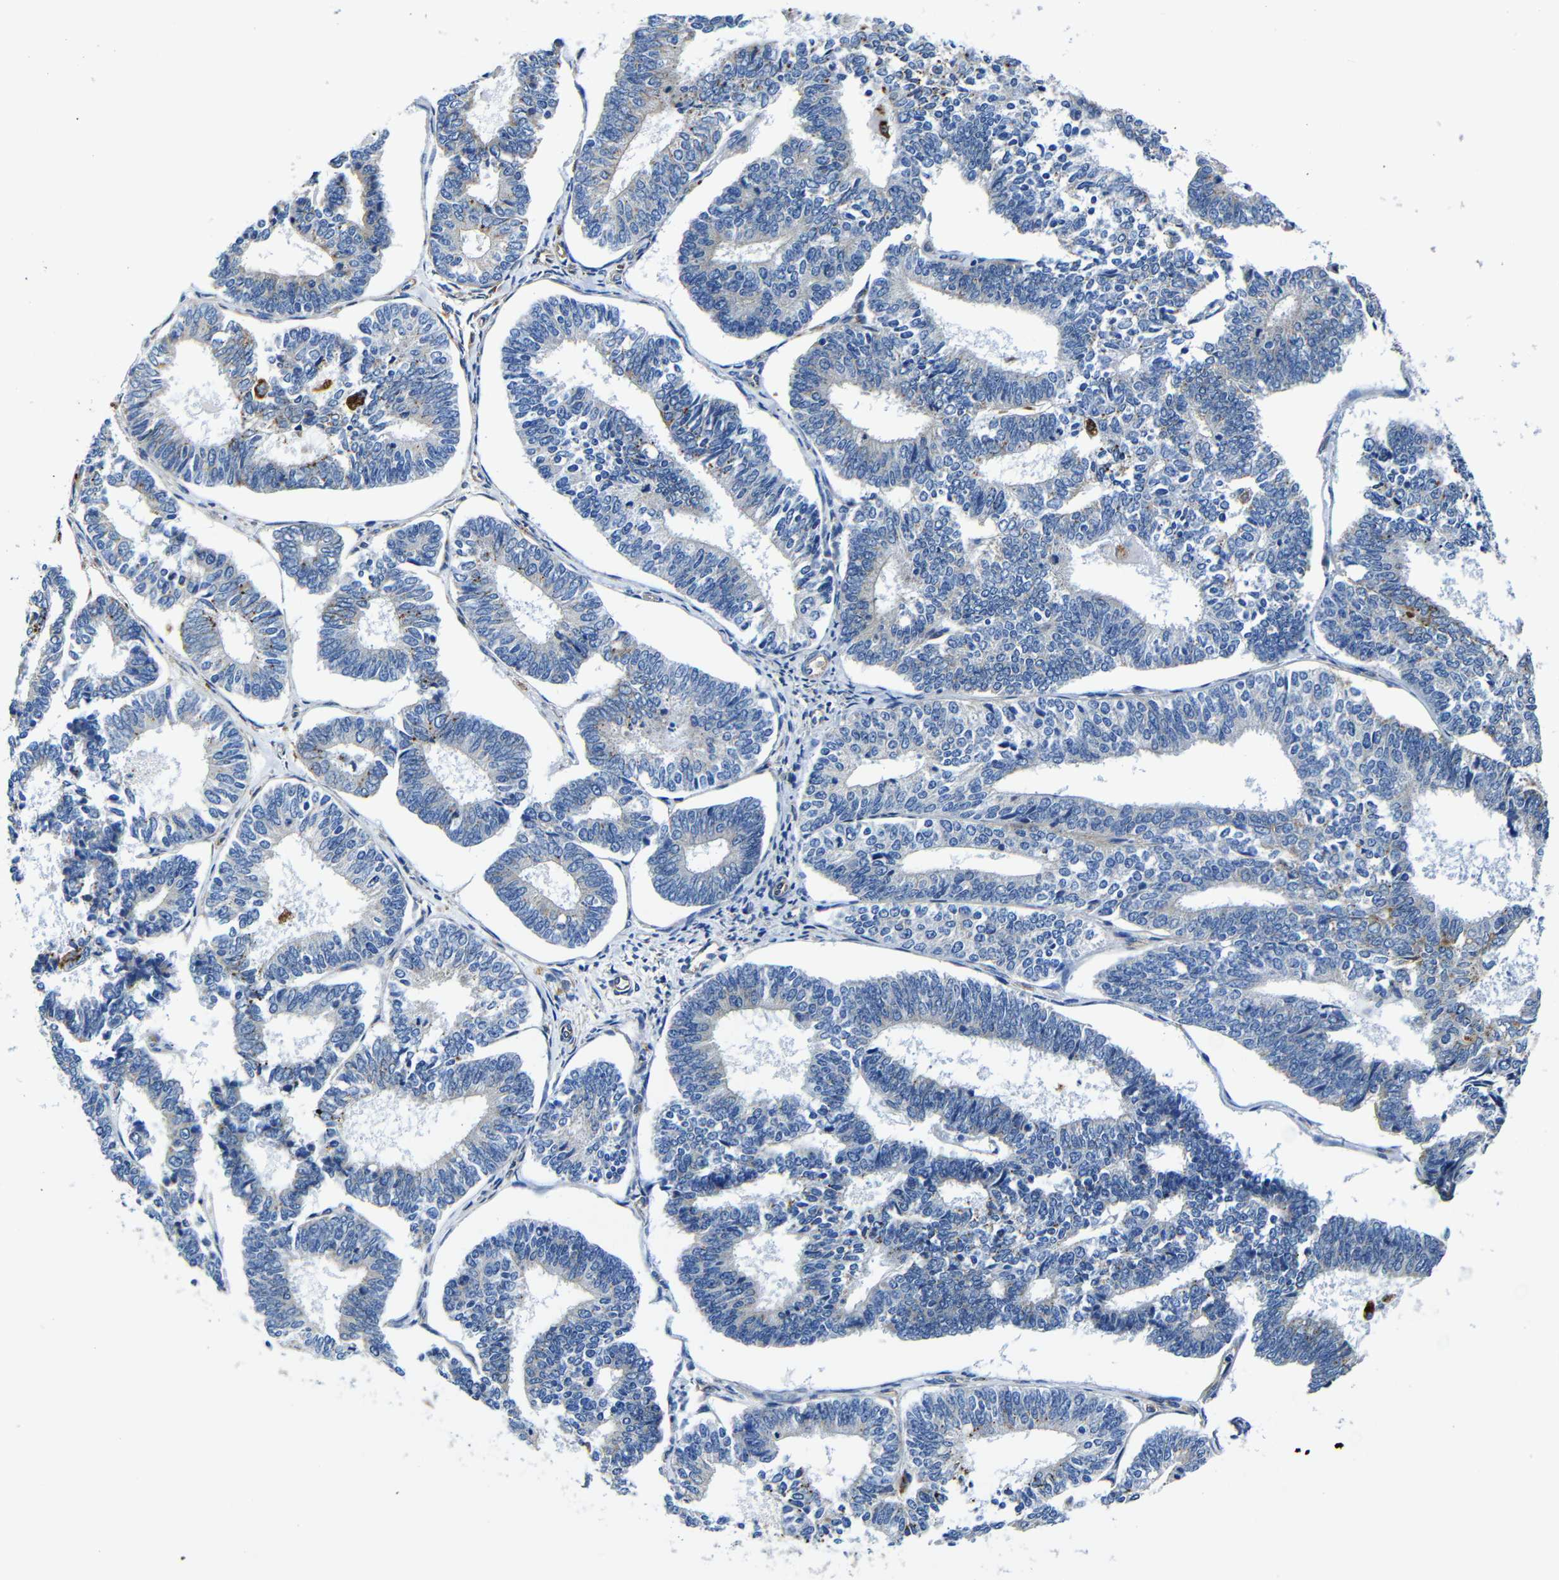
{"staining": {"intensity": "negative", "quantity": "none", "location": "none"}, "tissue": "endometrial cancer", "cell_type": "Tumor cells", "image_type": "cancer", "snomed": [{"axis": "morphology", "description": "Adenocarcinoma, NOS"}, {"axis": "topography", "description": "Endometrium"}], "caption": "Immunohistochemistry (IHC) image of neoplastic tissue: endometrial adenocarcinoma stained with DAB (3,3'-diaminobenzidine) demonstrates no significant protein expression in tumor cells.", "gene": "GIMAP2", "patient": {"sex": "female", "age": 70}}